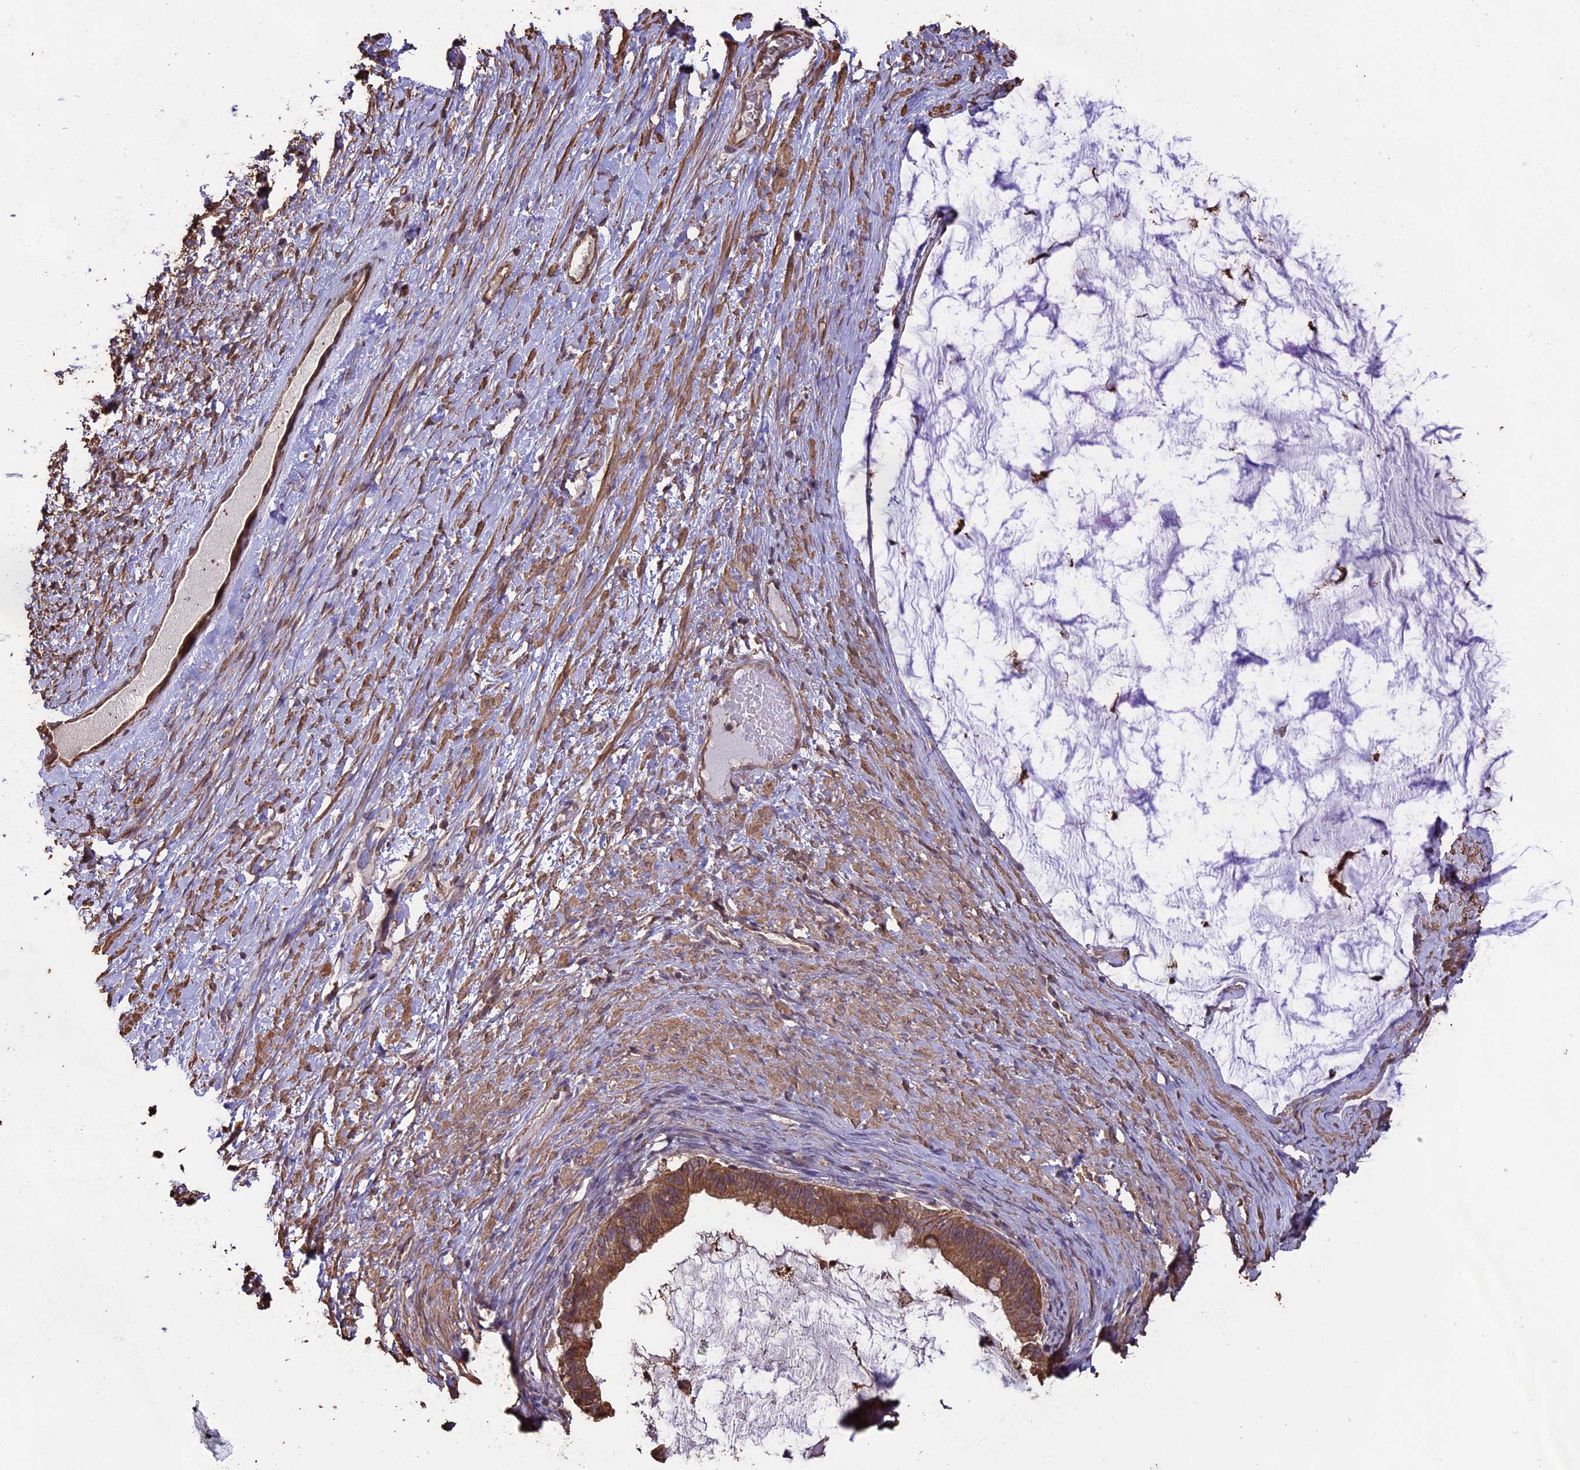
{"staining": {"intensity": "moderate", "quantity": ">75%", "location": "cytoplasmic/membranous"}, "tissue": "ovarian cancer", "cell_type": "Tumor cells", "image_type": "cancer", "snomed": [{"axis": "morphology", "description": "Cystadenocarcinoma, mucinous, NOS"}, {"axis": "topography", "description": "Ovary"}], "caption": "This photomicrograph shows mucinous cystadenocarcinoma (ovarian) stained with immunohistochemistry (IHC) to label a protein in brown. The cytoplasmic/membranous of tumor cells show moderate positivity for the protein. Nuclei are counter-stained blue.", "gene": "PGPEP1L", "patient": {"sex": "female", "age": 61}}